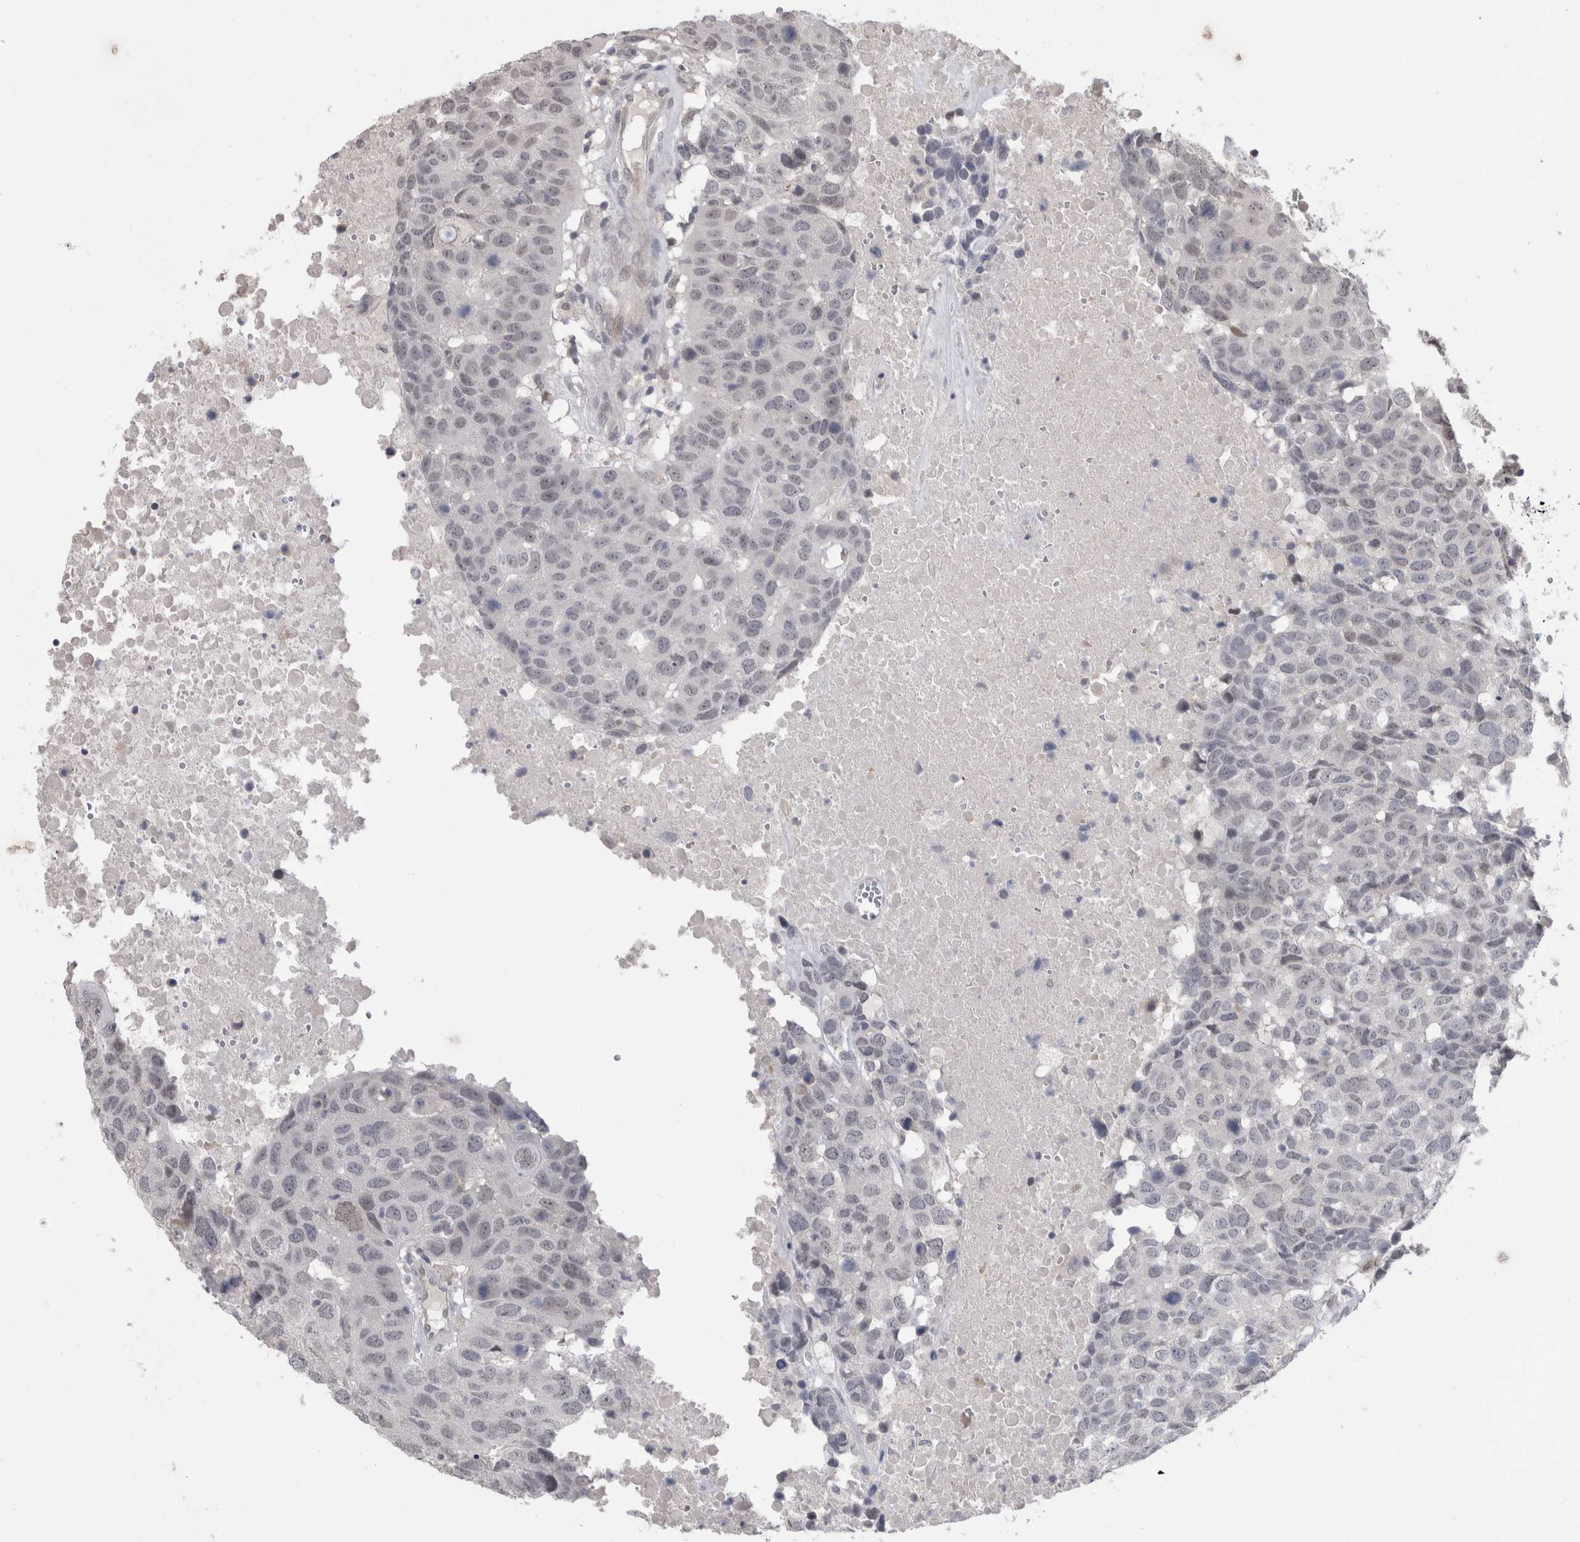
{"staining": {"intensity": "negative", "quantity": "none", "location": "none"}, "tissue": "head and neck cancer", "cell_type": "Tumor cells", "image_type": "cancer", "snomed": [{"axis": "morphology", "description": "Squamous cell carcinoma, NOS"}, {"axis": "topography", "description": "Head-Neck"}], "caption": "Human head and neck cancer stained for a protein using immunohistochemistry (IHC) shows no staining in tumor cells.", "gene": "MTBP", "patient": {"sex": "male", "age": 66}}